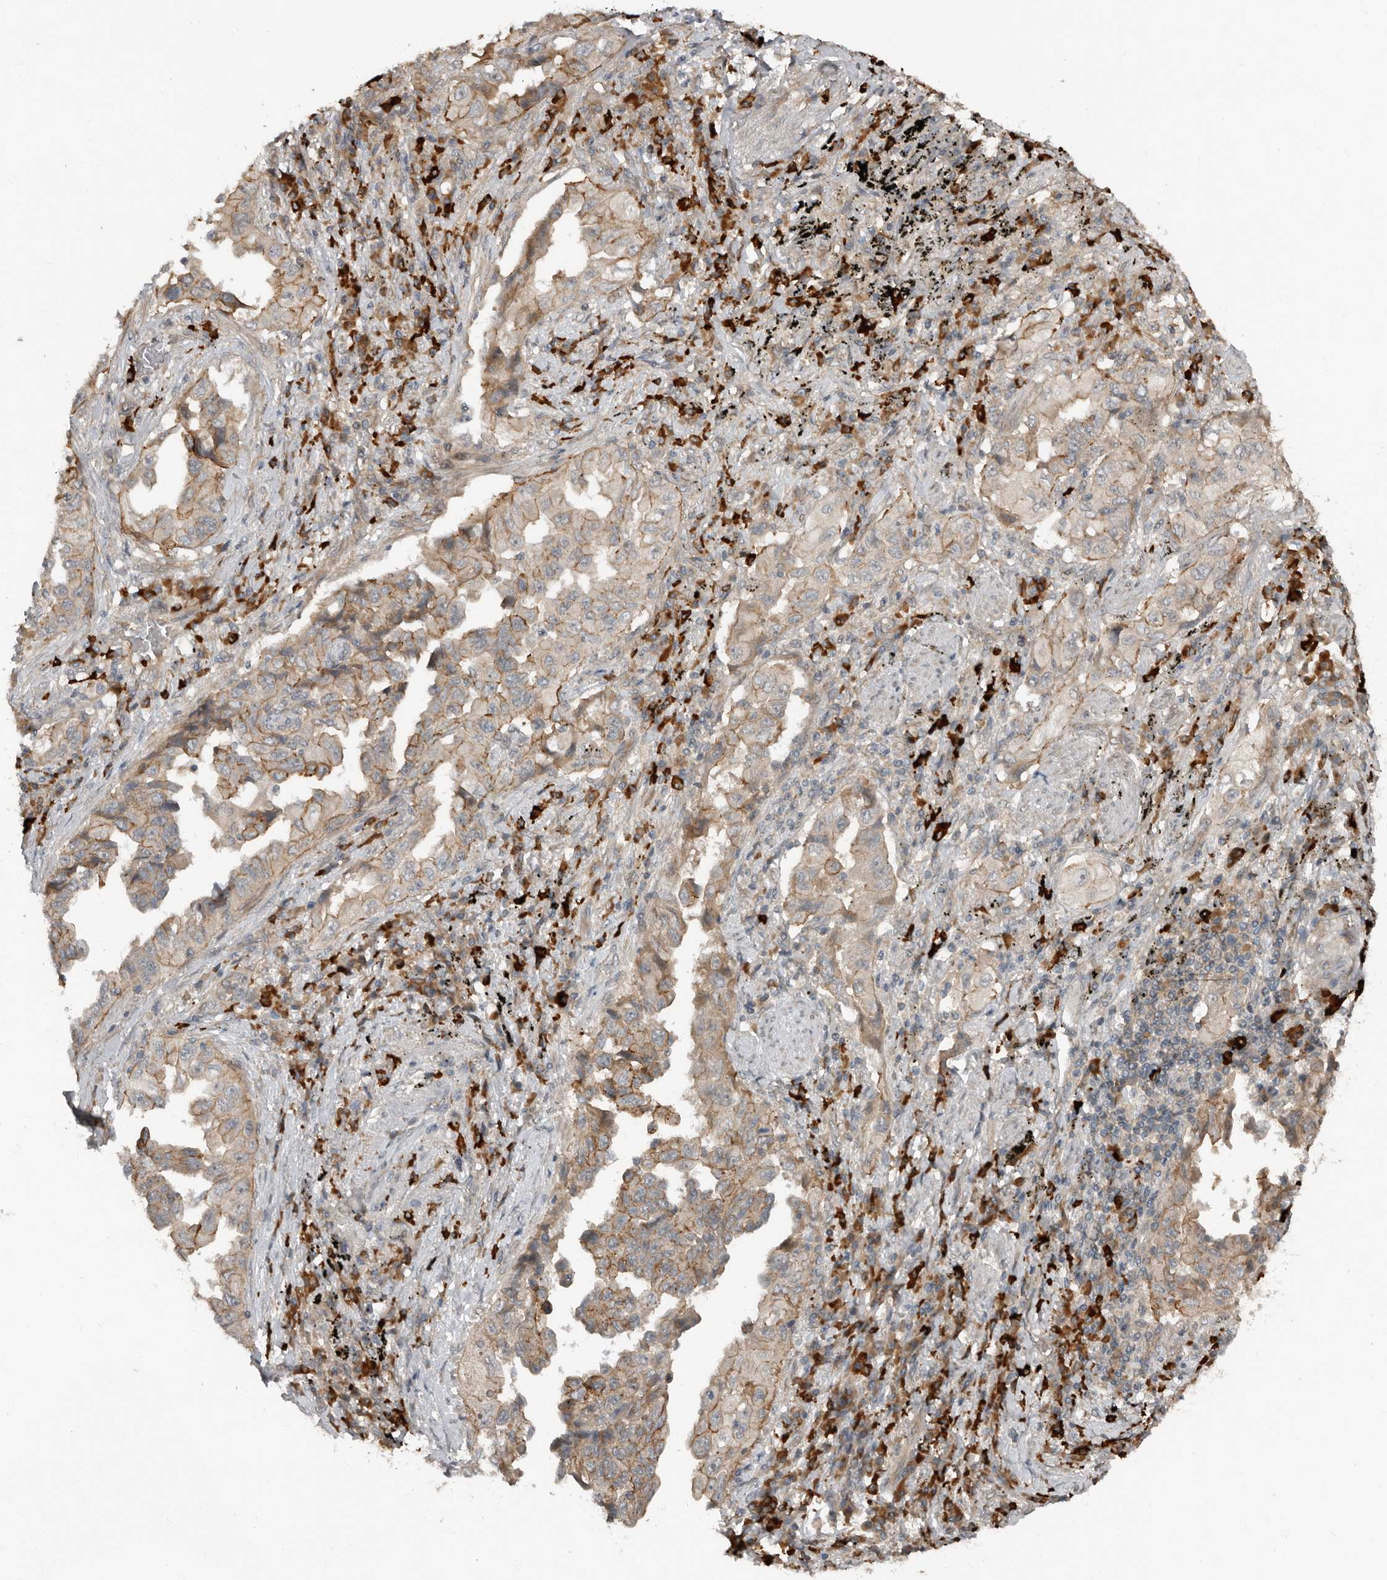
{"staining": {"intensity": "moderate", "quantity": "25%-75%", "location": "cytoplasmic/membranous"}, "tissue": "lung cancer", "cell_type": "Tumor cells", "image_type": "cancer", "snomed": [{"axis": "morphology", "description": "Adenocarcinoma, NOS"}, {"axis": "topography", "description": "Lung"}], "caption": "This micrograph displays lung cancer (adenocarcinoma) stained with immunohistochemistry (IHC) to label a protein in brown. The cytoplasmic/membranous of tumor cells show moderate positivity for the protein. Nuclei are counter-stained blue.", "gene": "TEAD3", "patient": {"sex": "female", "age": 51}}